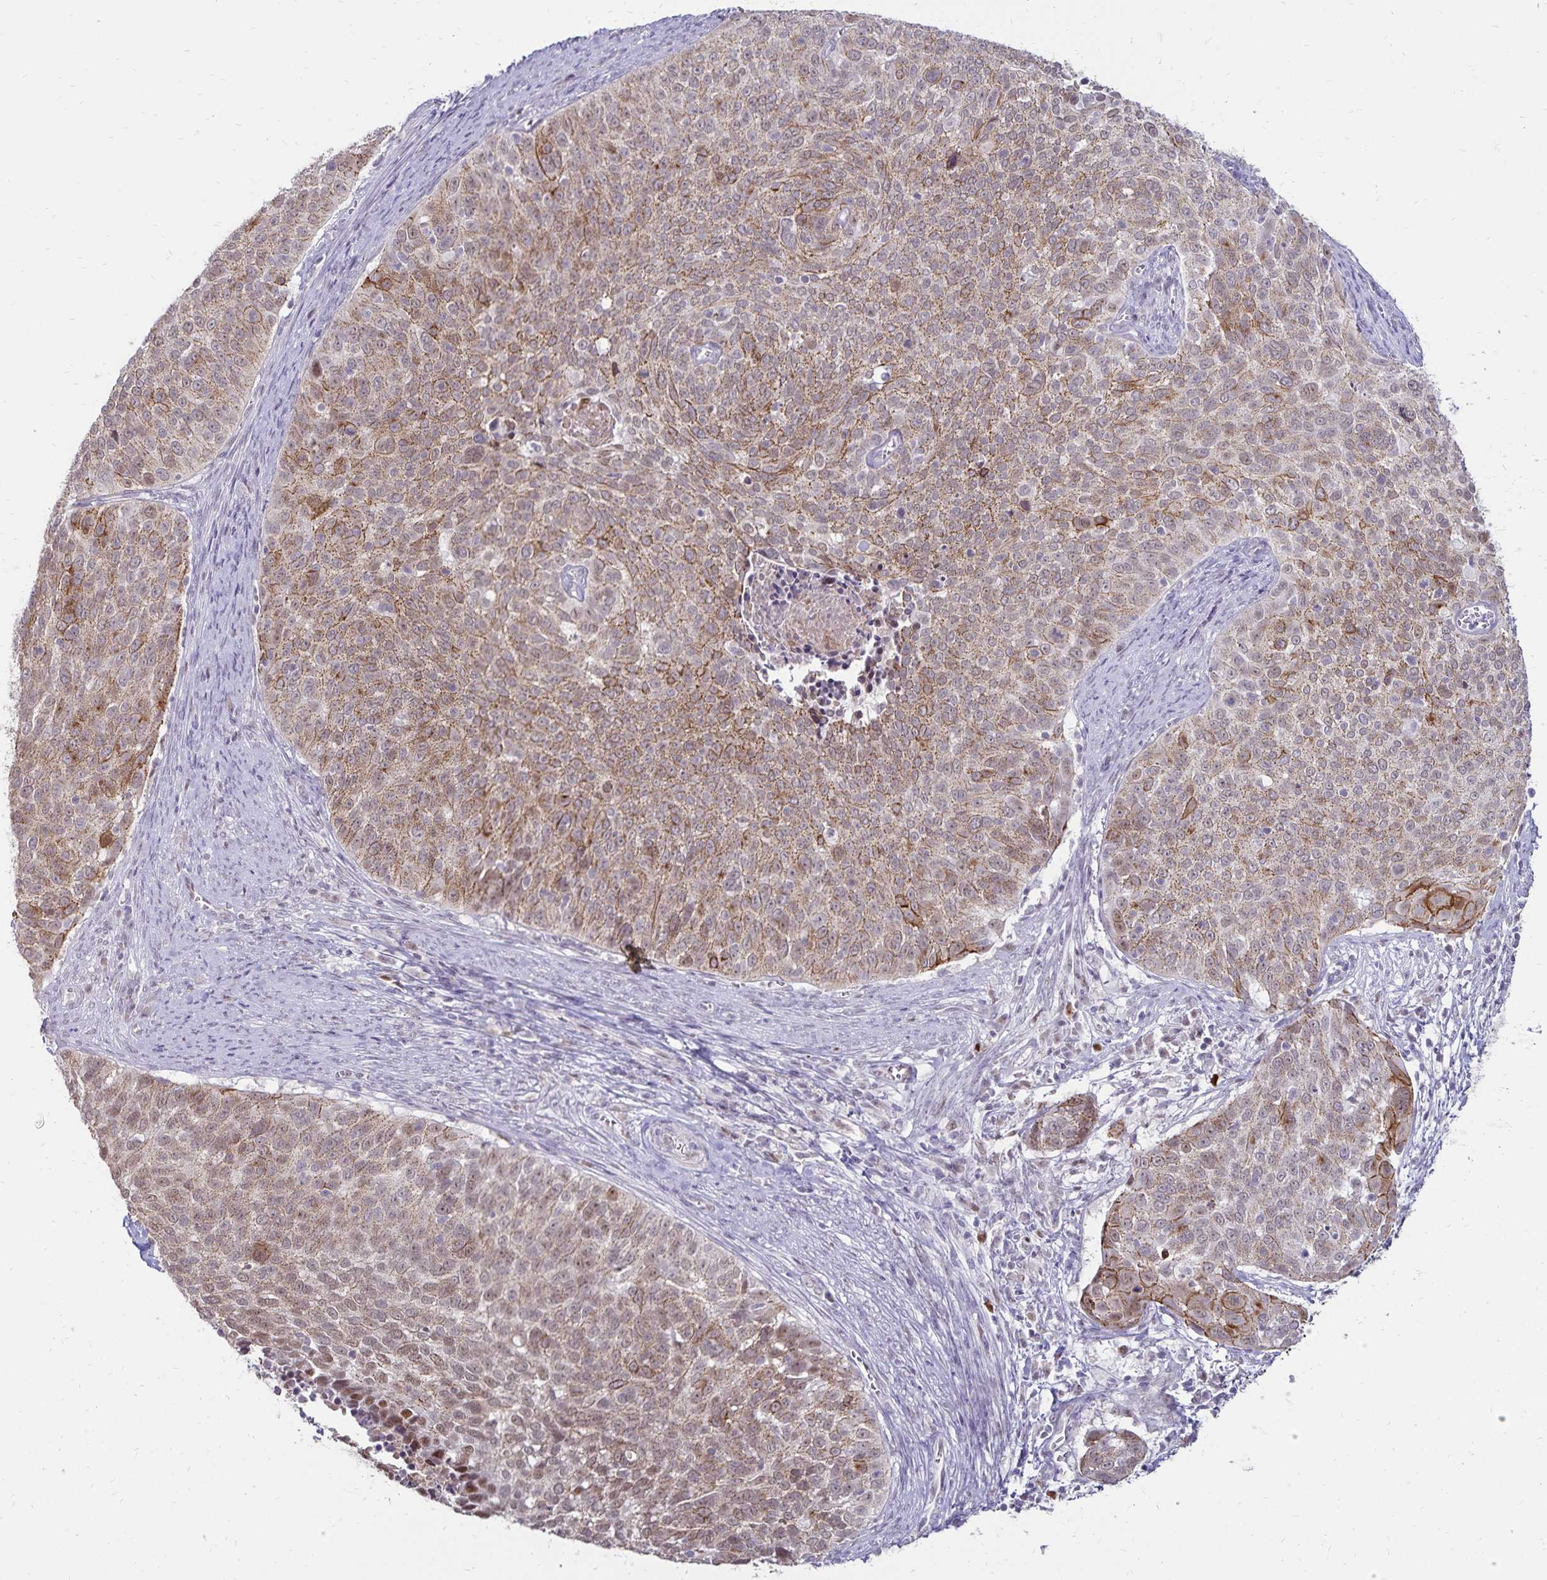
{"staining": {"intensity": "moderate", "quantity": ">75%", "location": "cytoplasmic/membranous"}, "tissue": "cervical cancer", "cell_type": "Tumor cells", "image_type": "cancer", "snomed": [{"axis": "morphology", "description": "Squamous cell carcinoma, NOS"}, {"axis": "topography", "description": "Cervix"}], "caption": "This is a micrograph of IHC staining of cervical cancer (squamous cell carcinoma), which shows moderate positivity in the cytoplasmic/membranous of tumor cells.", "gene": "POLB", "patient": {"sex": "female", "age": 39}}